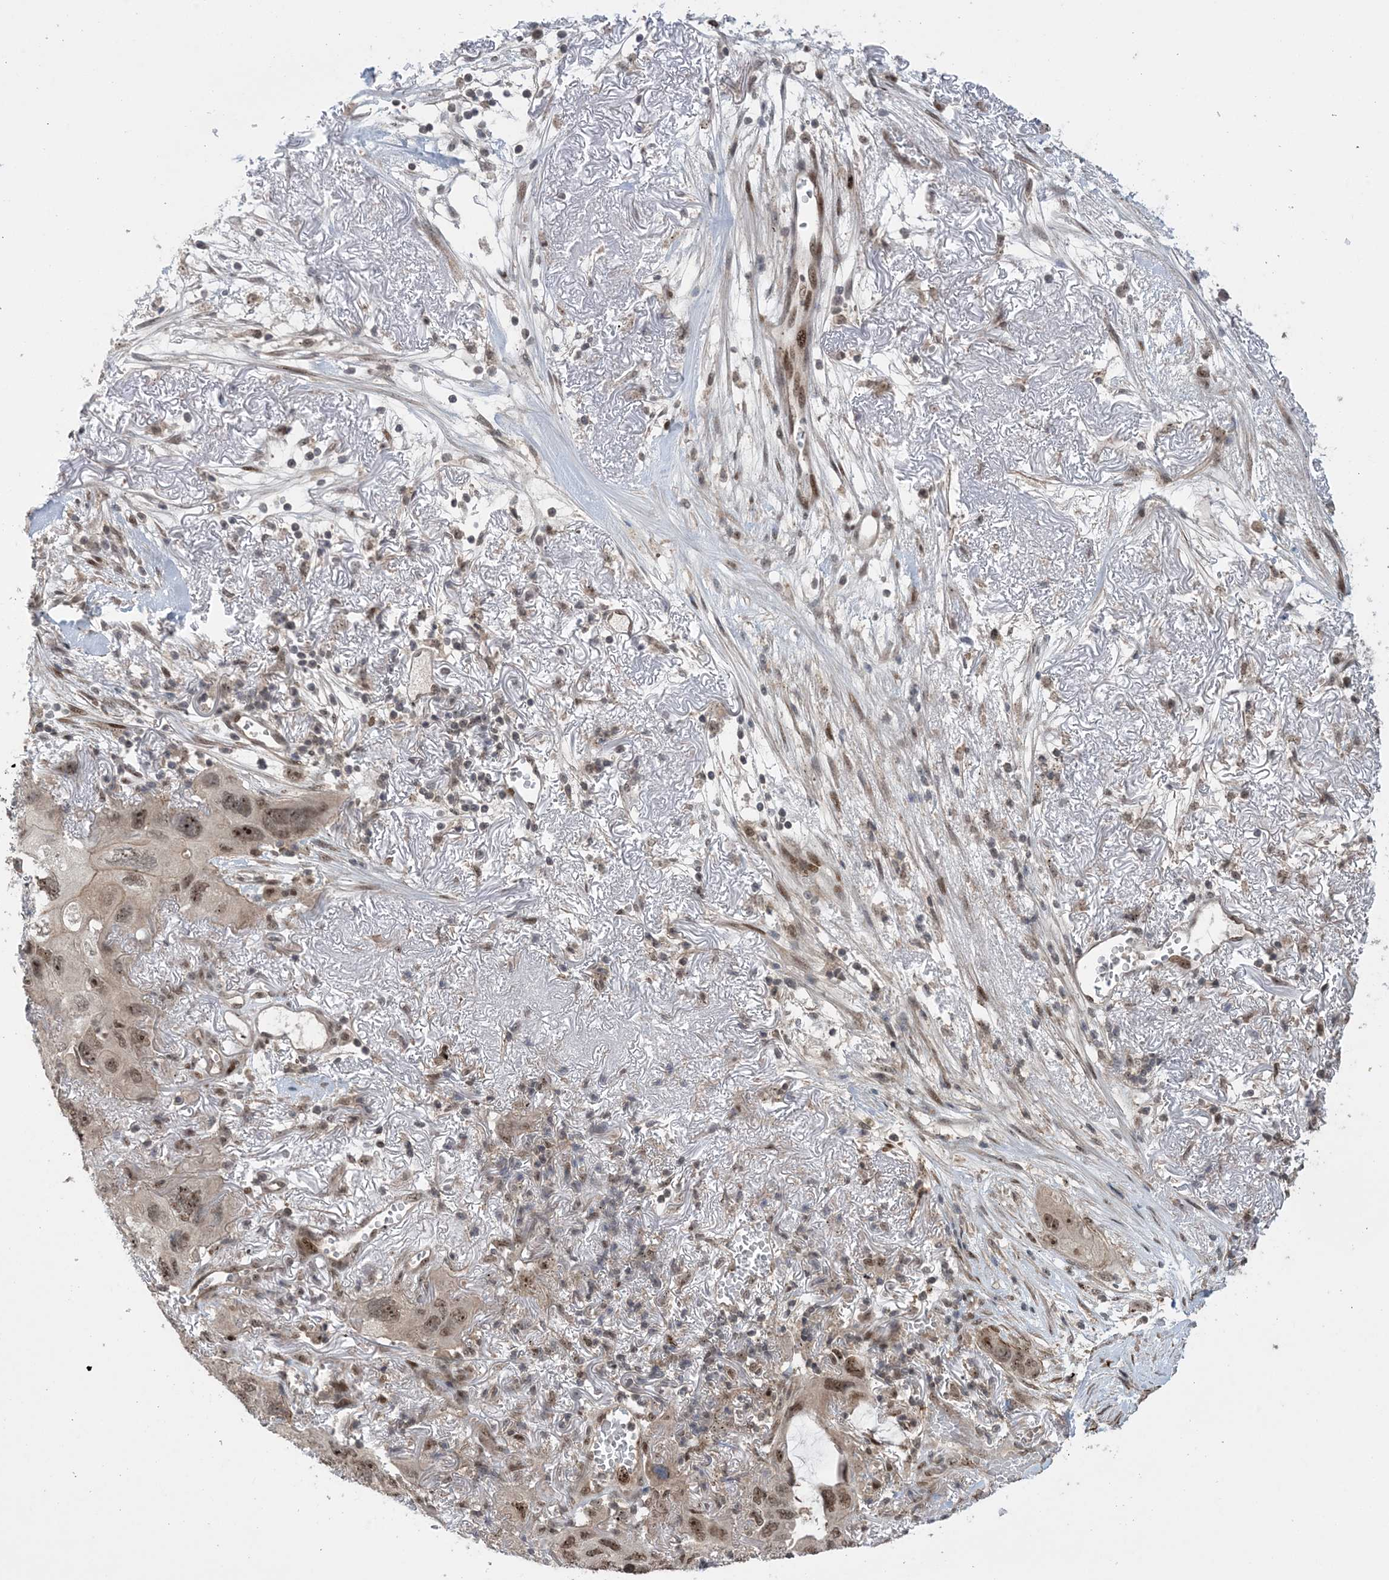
{"staining": {"intensity": "moderate", "quantity": ">75%", "location": "nuclear"}, "tissue": "lung cancer", "cell_type": "Tumor cells", "image_type": "cancer", "snomed": [{"axis": "morphology", "description": "Squamous cell carcinoma, NOS"}, {"axis": "topography", "description": "Lung"}], "caption": "Tumor cells demonstrate medium levels of moderate nuclear positivity in about >75% of cells in human lung cancer.", "gene": "ZNF710", "patient": {"sex": "female", "age": 73}}